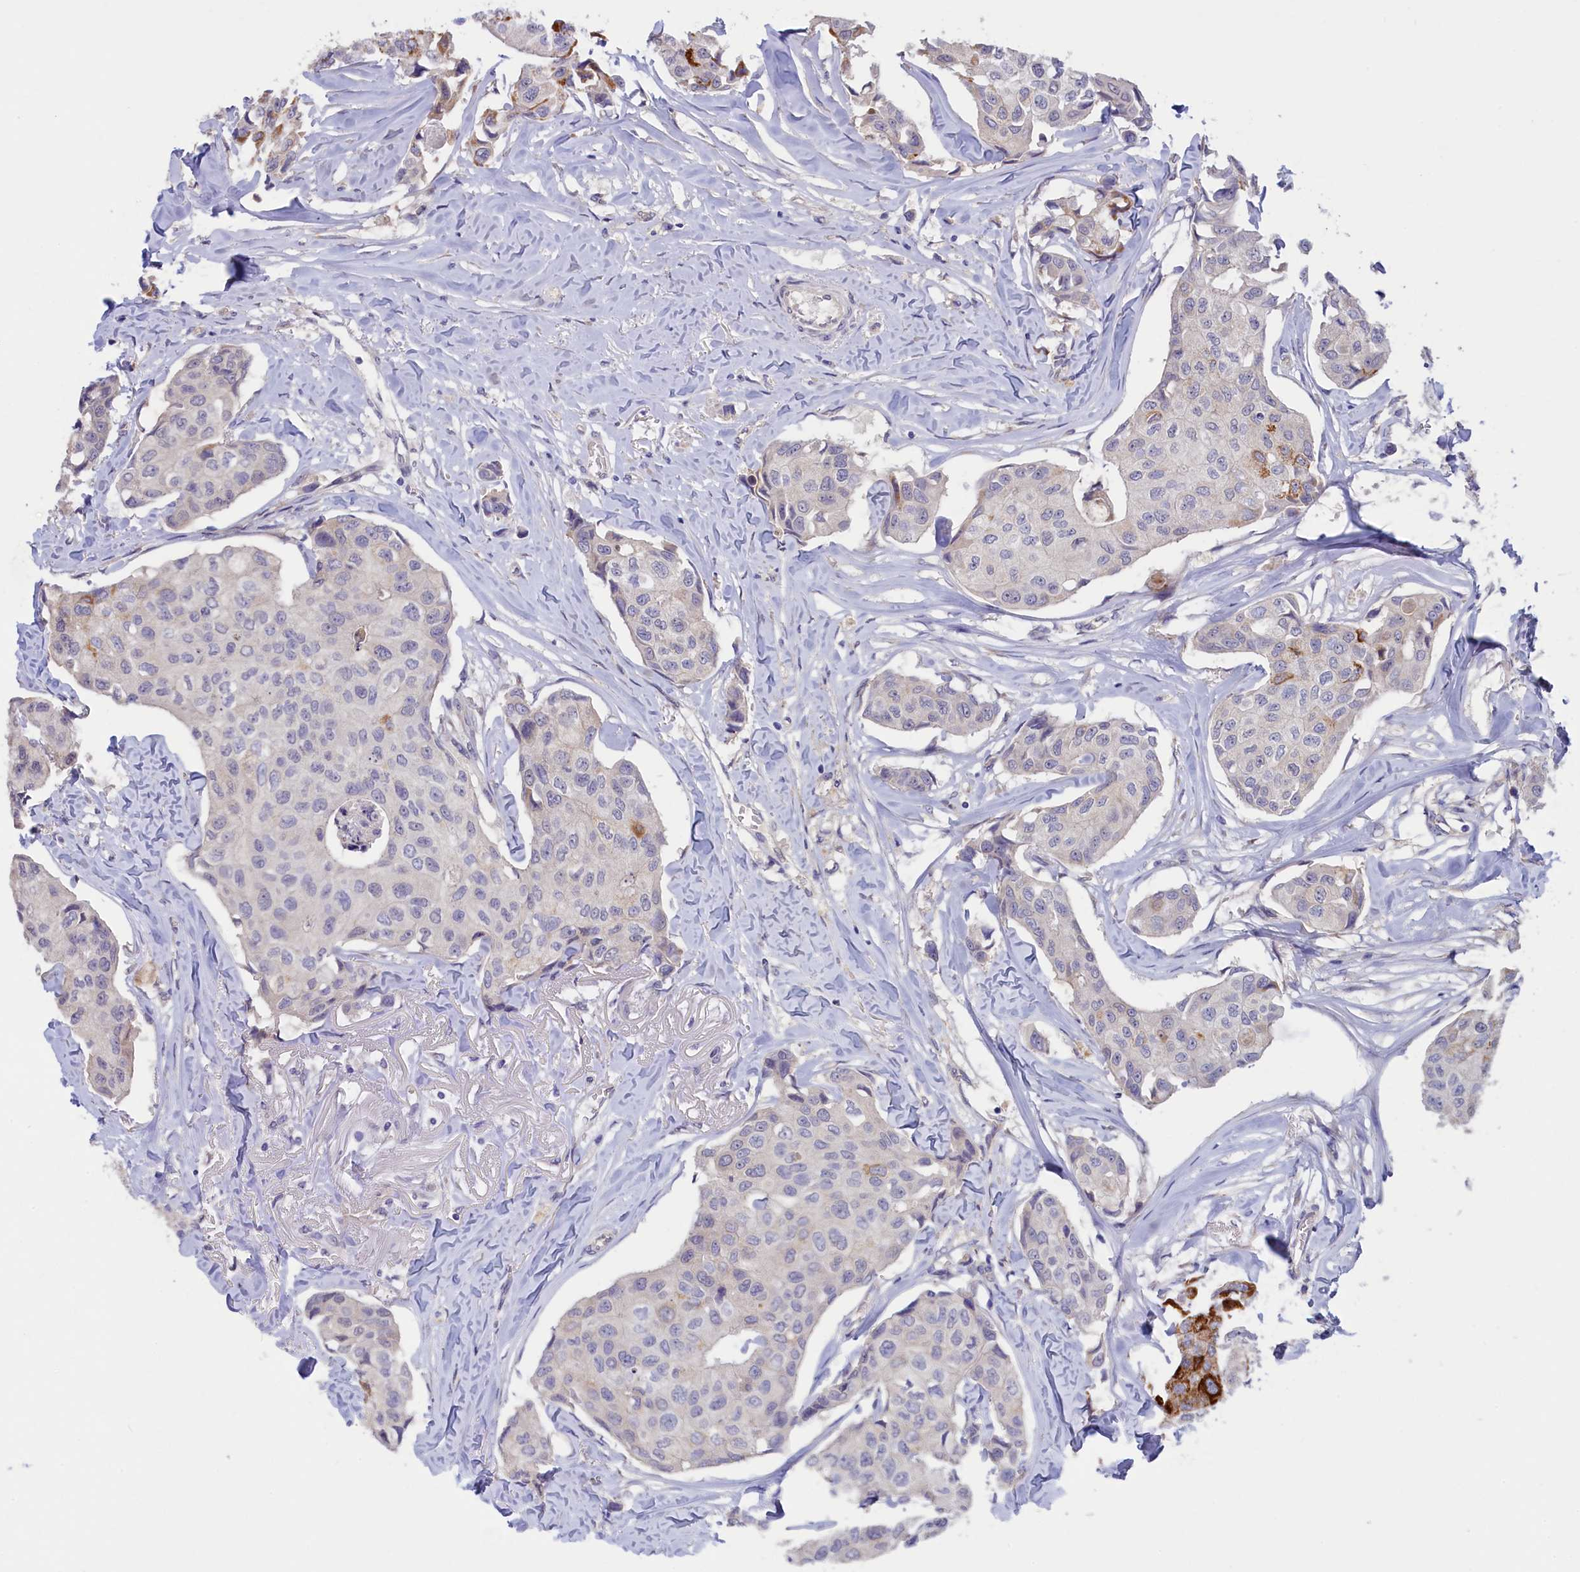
{"staining": {"intensity": "moderate", "quantity": "<25%", "location": "cytoplasmic/membranous"}, "tissue": "breast cancer", "cell_type": "Tumor cells", "image_type": "cancer", "snomed": [{"axis": "morphology", "description": "Duct carcinoma"}, {"axis": "topography", "description": "Breast"}], "caption": "Breast cancer stained with a protein marker demonstrates moderate staining in tumor cells.", "gene": "ZSWIM4", "patient": {"sex": "female", "age": 80}}